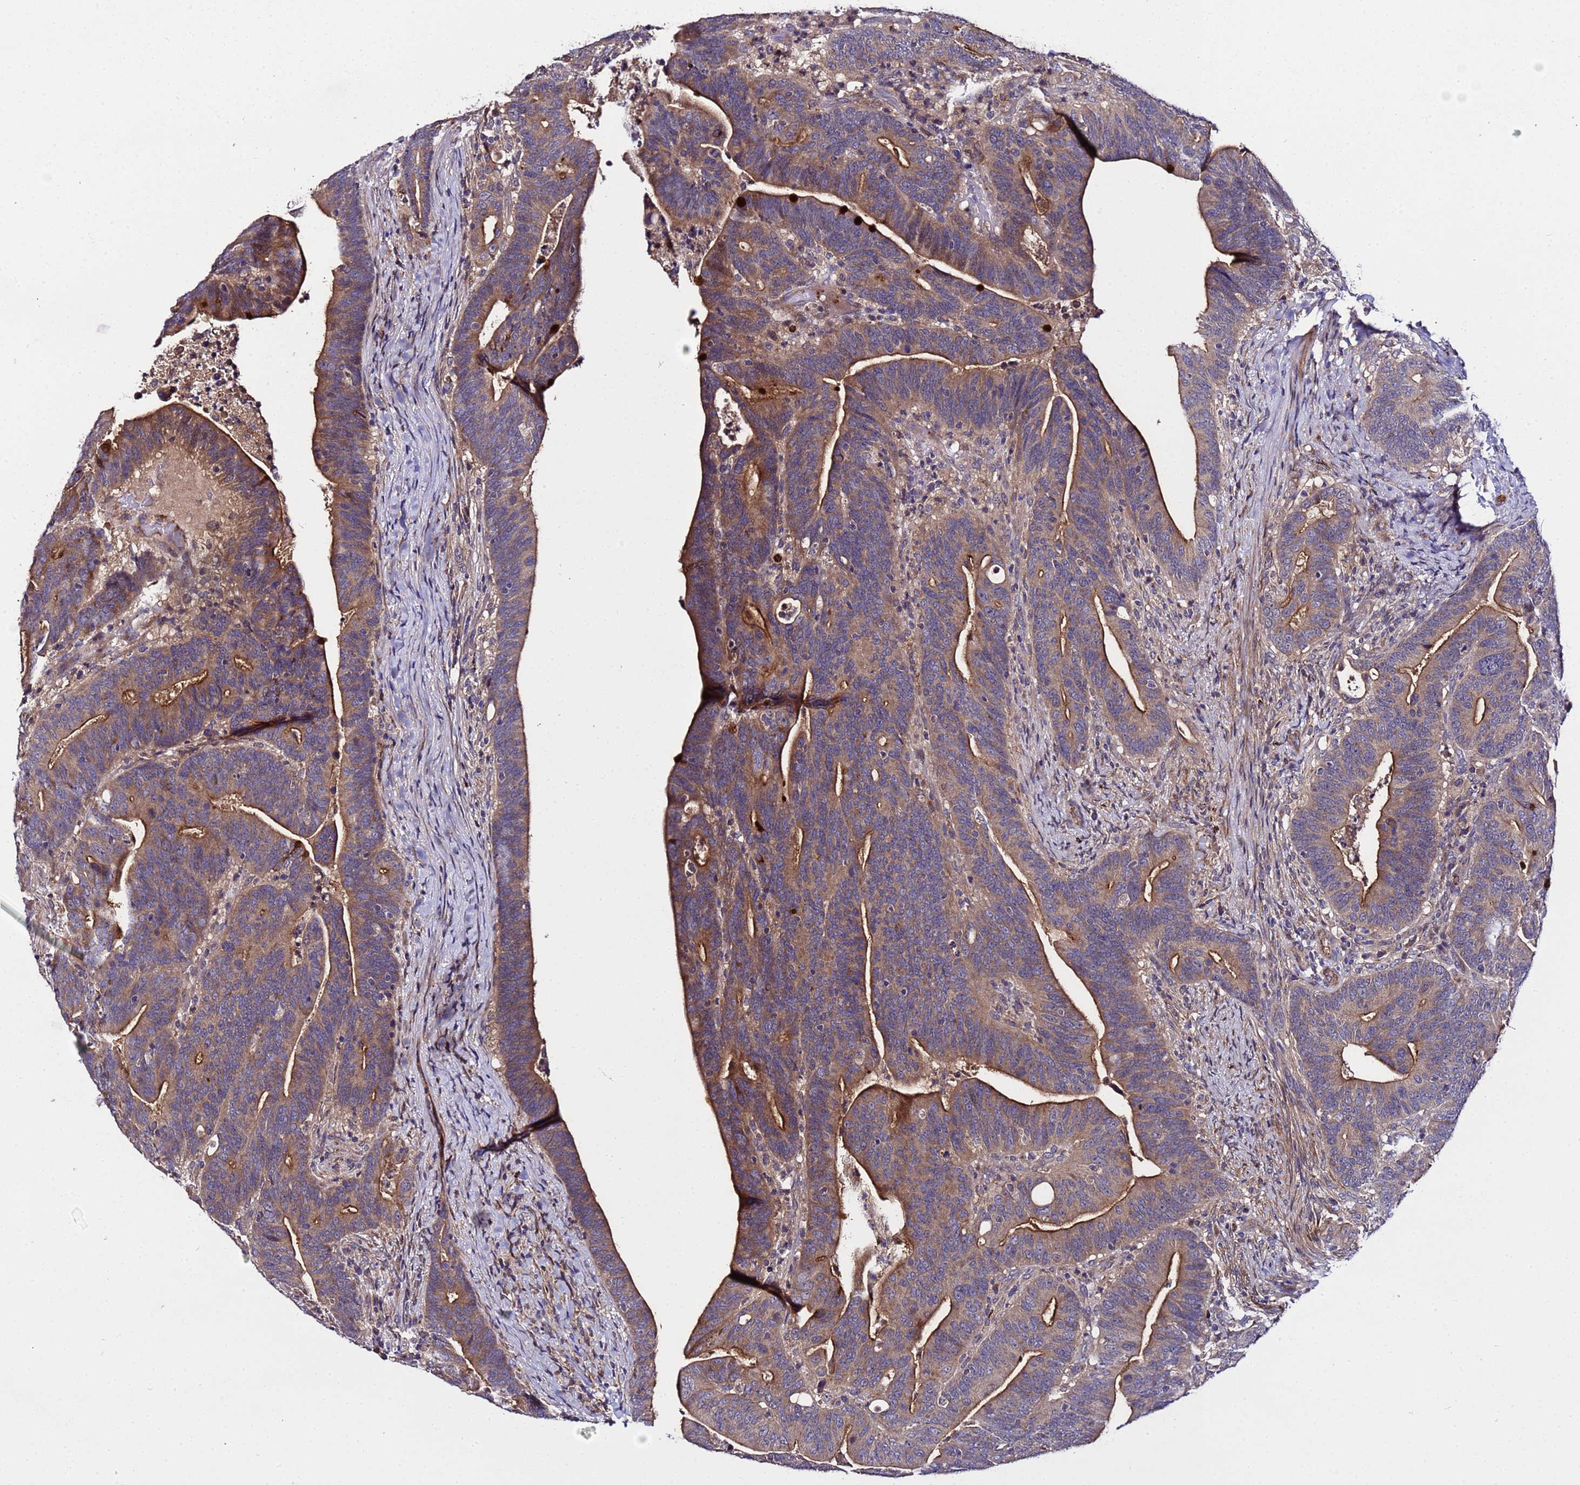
{"staining": {"intensity": "moderate", "quantity": ">75%", "location": "cytoplasmic/membranous"}, "tissue": "colorectal cancer", "cell_type": "Tumor cells", "image_type": "cancer", "snomed": [{"axis": "morphology", "description": "Adenocarcinoma, NOS"}, {"axis": "topography", "description": "Colon"}], "caption": "IHC histopathology image of human colorectal adenocarcinoma stained for a protein (brown), which reveals medium levels of moderate cytoplasmic/membranous staining in approximately >75% of tumor cells.", "gene": "PLXDC2", "patient": {"sex": "female", "age": 66}}